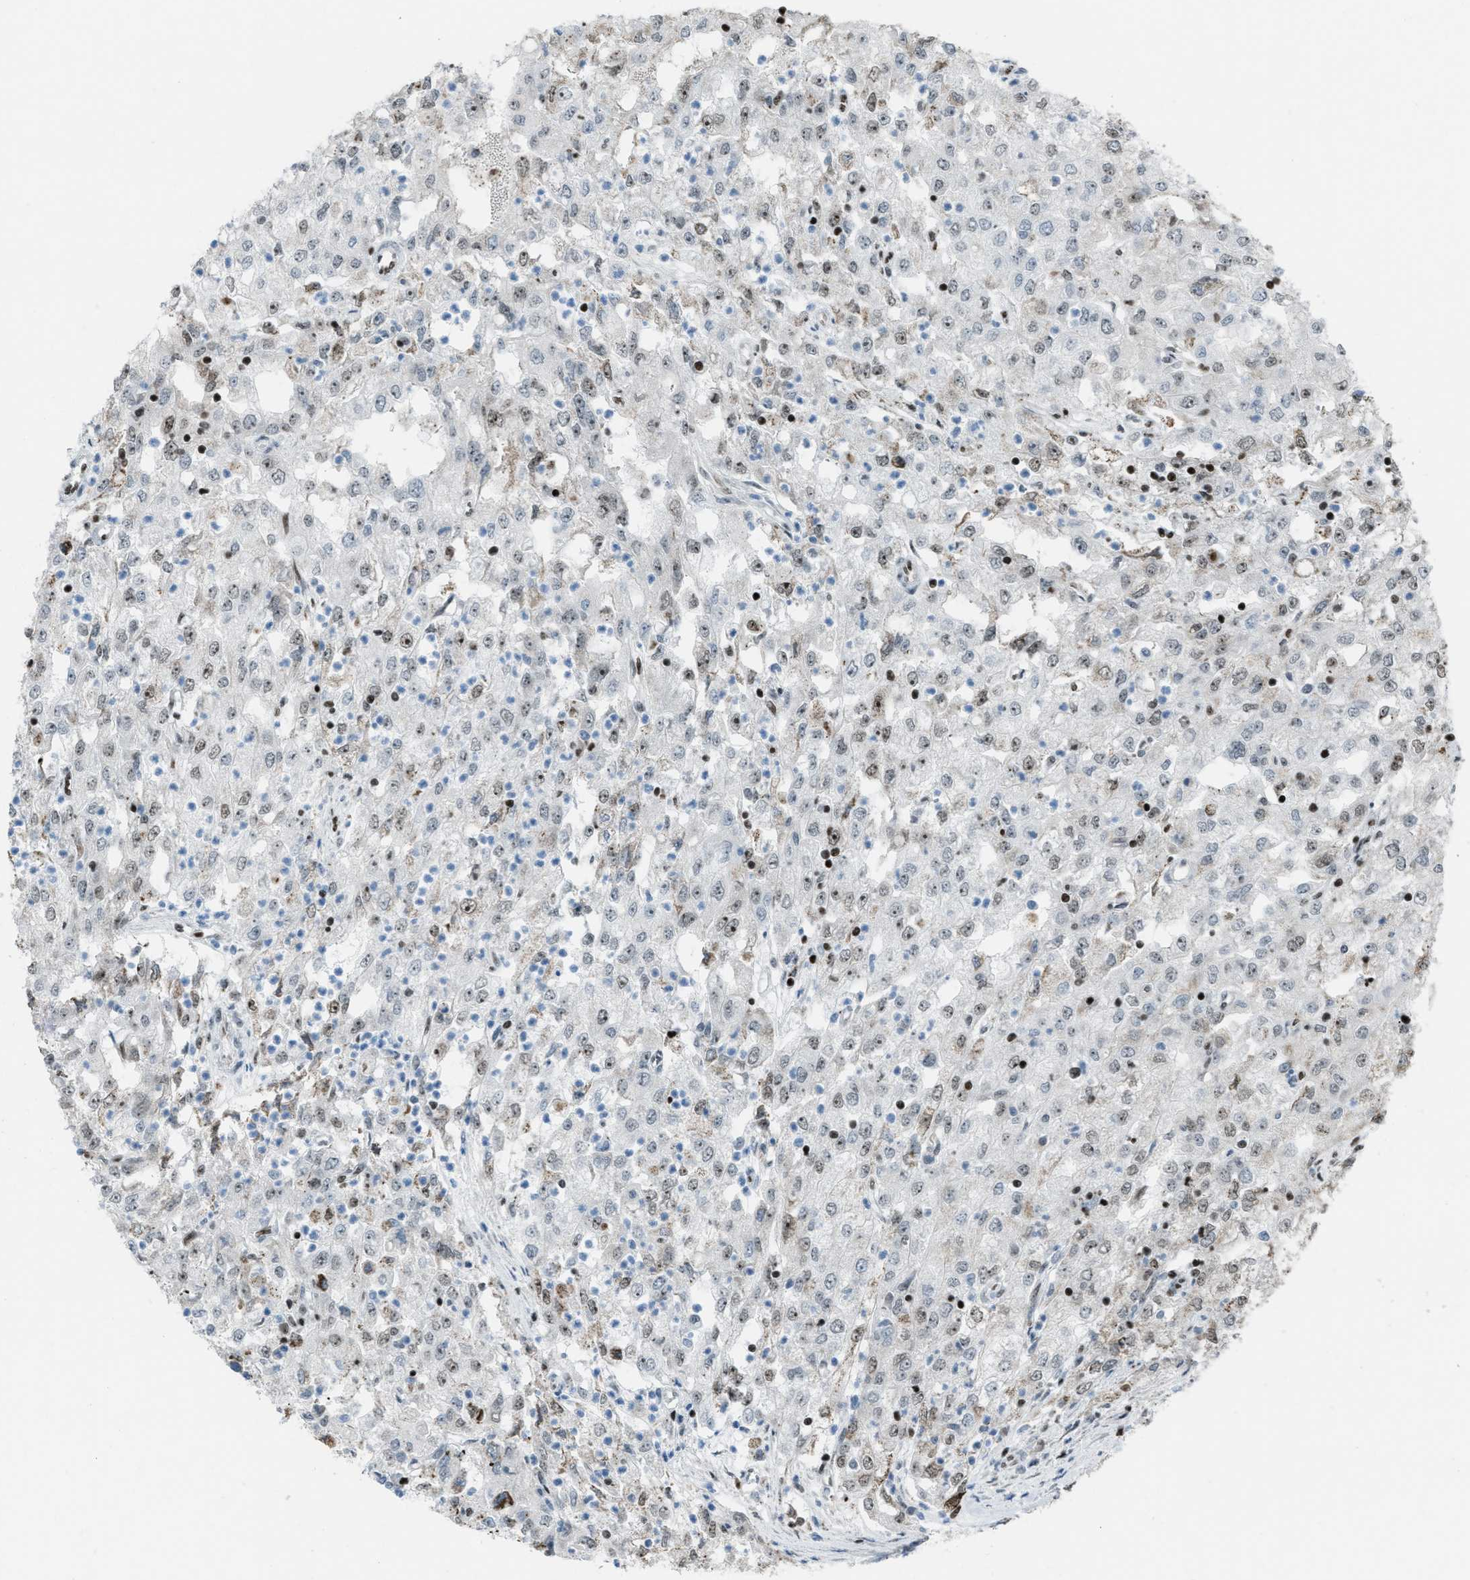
{"staining": {"intensity": "moderate", "quantity": "<25%", "location": "nuclear"}, "tissue": "renal cancer", "cell_type": "Tumor cells", "image_type": "cancer", "snomed": [{"axis": "morphology", "description": "Adenocarcinoma, NOS"}, {"axis": "topography", "description": "Kidney"}], "caption": "Renal cancer was stained to show a protein in brown. There is low levels of moderate nuclear positivity in approximately <25% of tumor cells.", "gene": "SLFN5", "patient": {"sex": "female", "age": 54}}